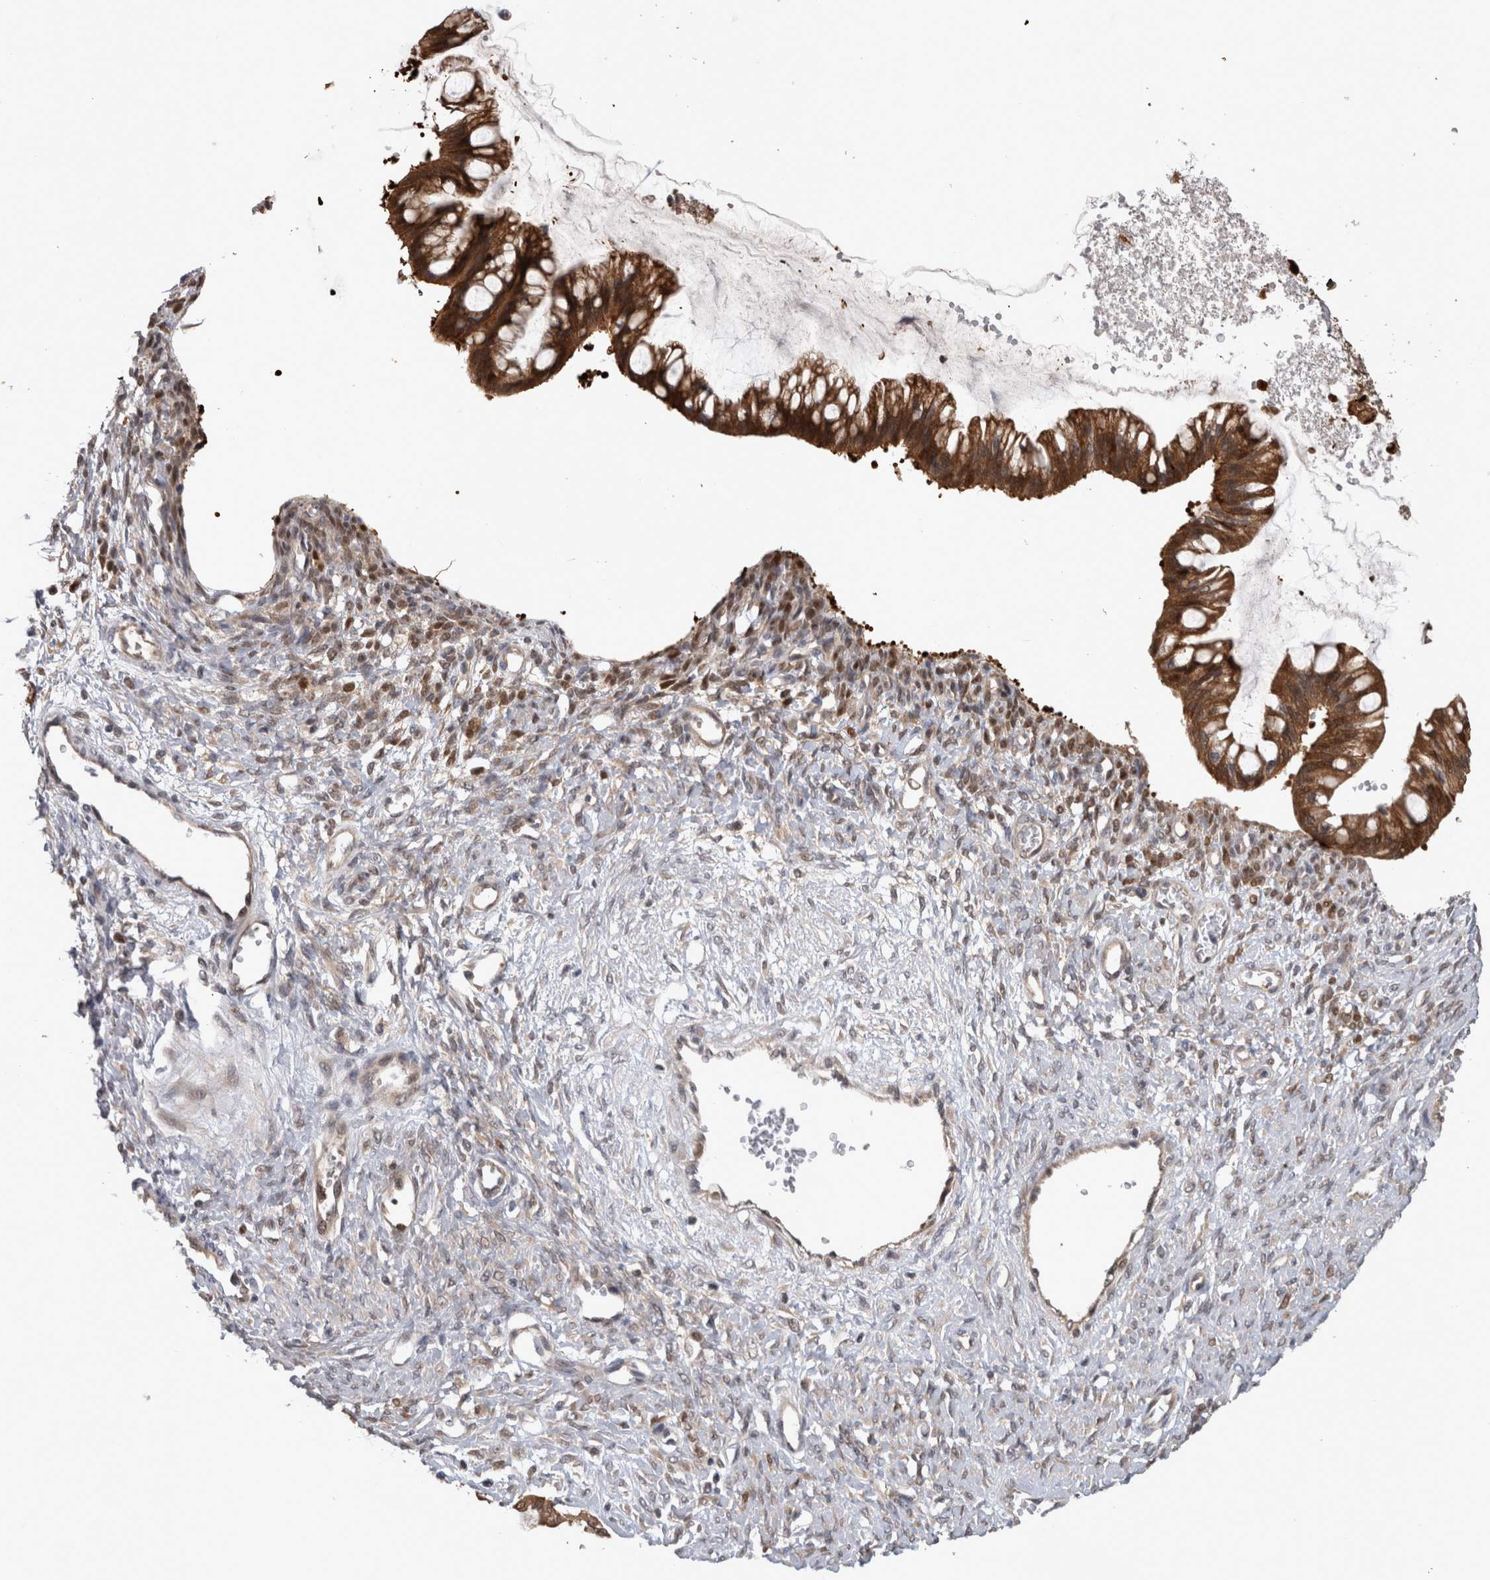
{"staining": {"intensity": "strong", "quantity": ">75%", "location": "cytoplasmic/membranous"}, "tissue": "ovarian cancer", "cell_type": "Tumor cells", "image_type": "cancer", "snomed": [{"axis": "morphology", "description": "Cystadenocarcinoma, mucinous, NOS"}, {"axis": "topography", "description": "Ovary"}], "caption": "Human ovarian mucinous cystadenocarcinoma stained with a protein marker displays strong staining in tumor cells.", "gene": "USH1G", "patient": {"sex": "female", "age": 73}}